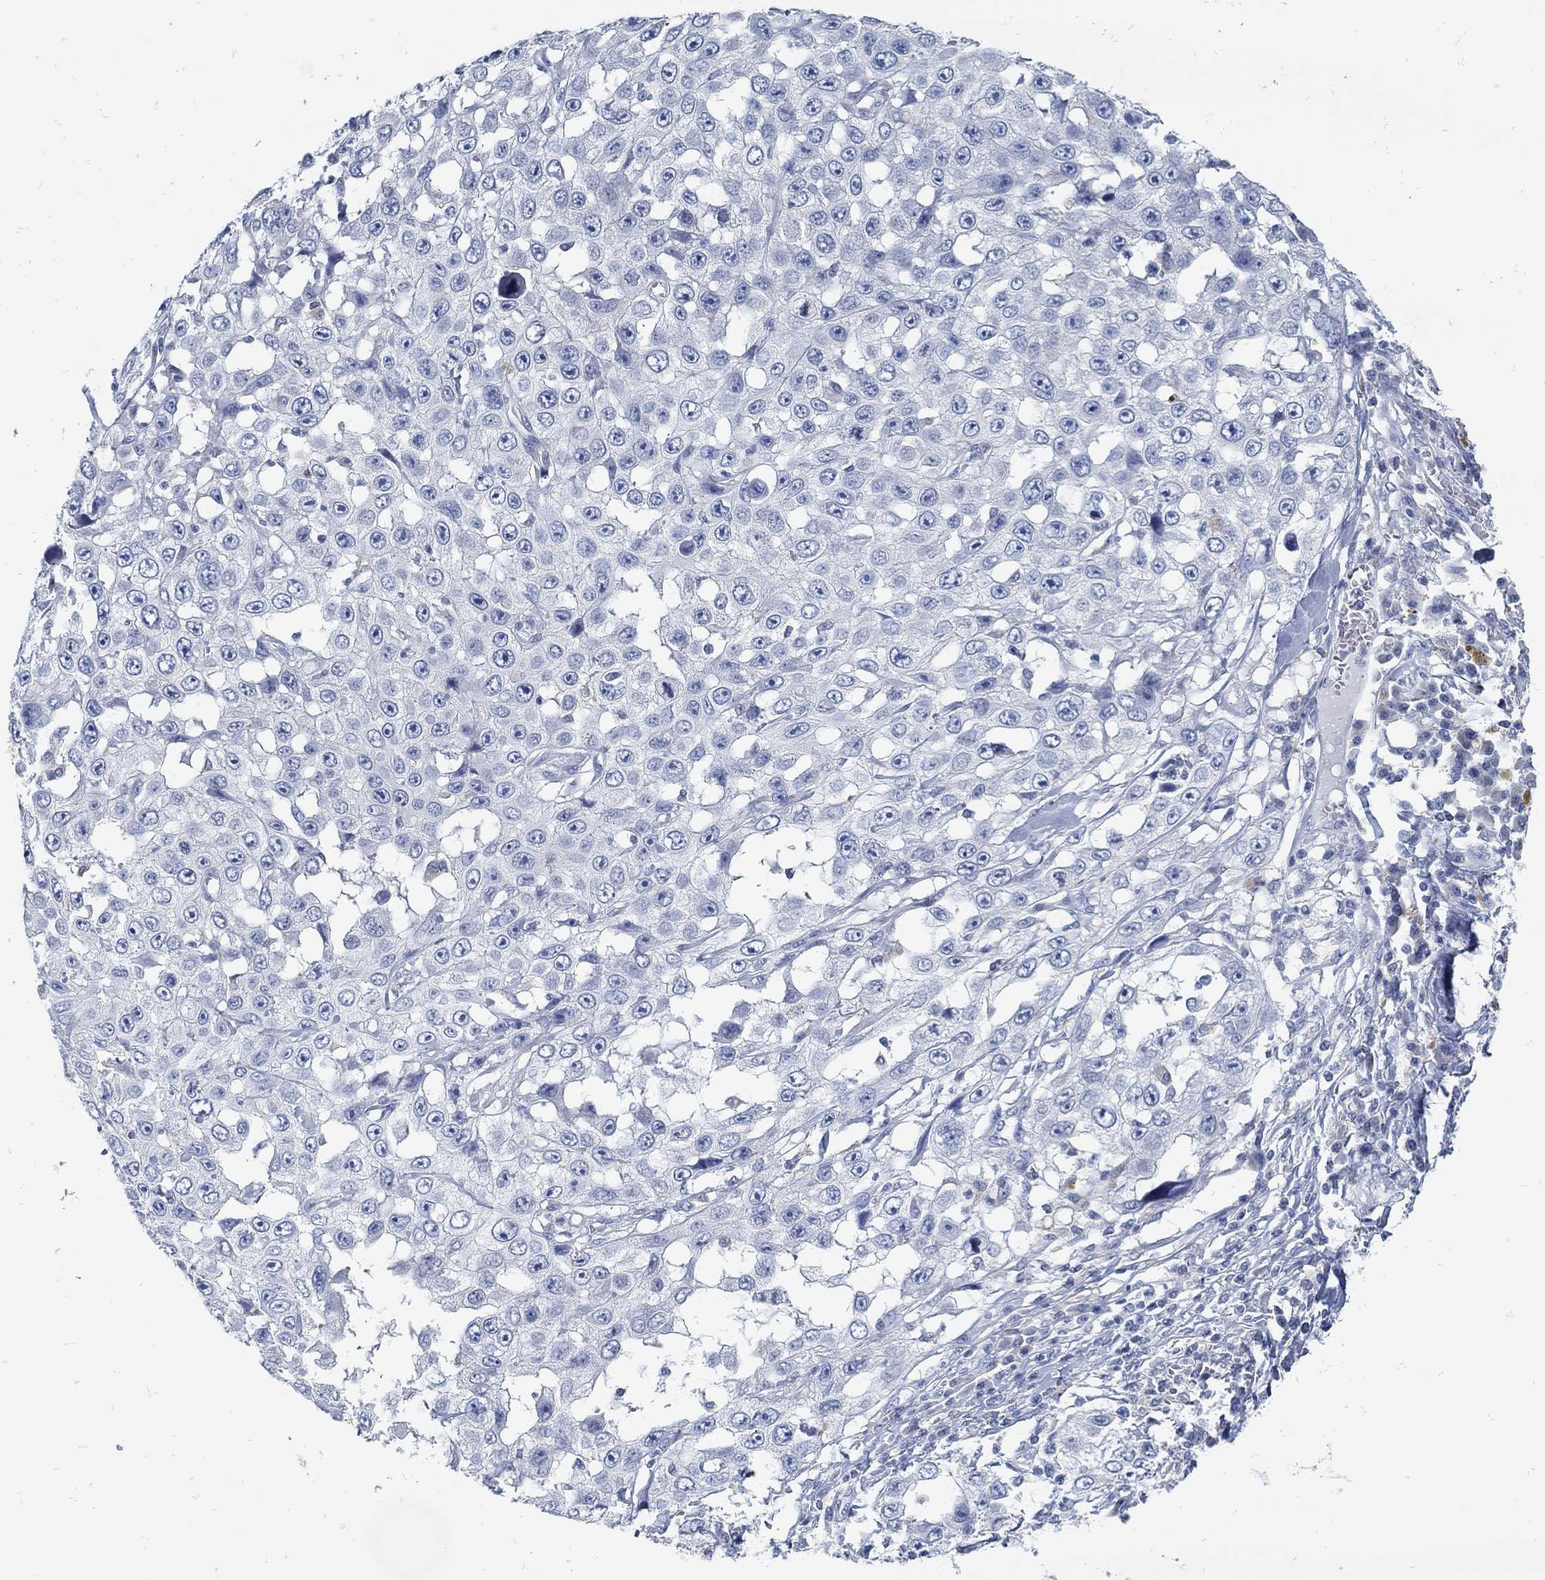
{"staining": {"intensity": "negative", "quantity": "none", "location": "none"}, "tissue": "skin cancer", "cell_type": "Tumor cells", "image_type": "cancer", "snomed": [{"axis": "morphology", "description": "Squamous cell carcinoma, NOS"}, {"axis": "topography", "description": "Skin"}], "caption": "High magnification brightfield microscopy of squamous cell carcinoma (skin) stained with DAB (3,3'-diaminobenzidine) (brown) and counterstained with hematoxylin (blue): tumor cells show no significant expression.", "gene": "ZFAND4", "patient": {"sex": "male", "age": 82}}